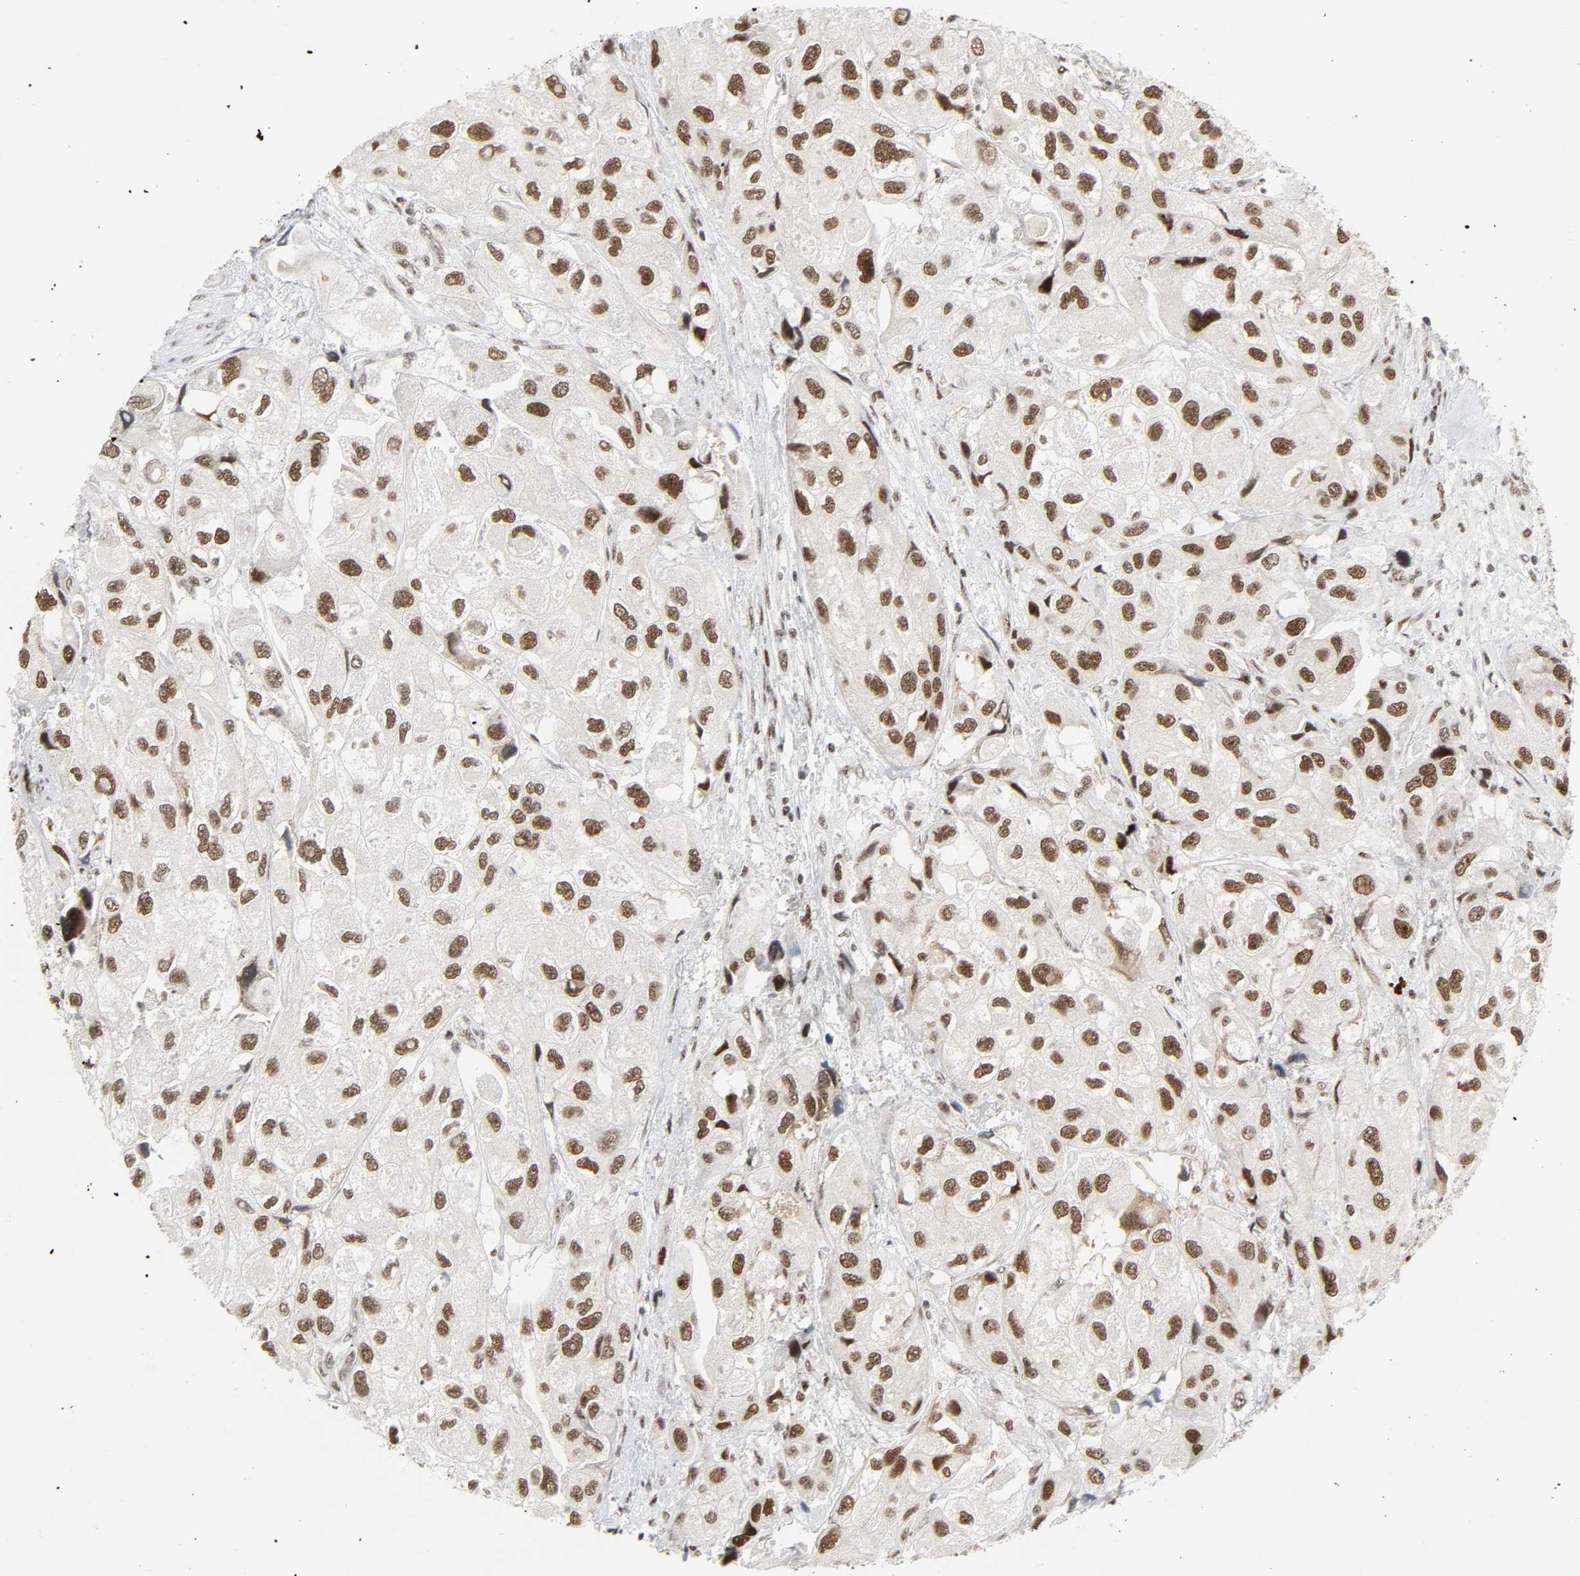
{"staining": {"intensity": "strong", "quantity": ">75%", "location": "nuclear"}, "tissue": "urothelial cancer", "cell_type": "Tumor cells", "image_type": "cancer", "snomed": [{"axis": "morphology", "description": "Urothelial carcinoma, High grade"}, {"axis": "topography", "description": "Urinary bladder"}], "caption": "DAB (3,3'-diaminobenzidine) immunohistochemical staining of urothelial cancer displays strong nuclear protein expression in about >75% of tumor cells.", "gene": "CDK7", "patient": {"sex": "female", "age": 64}}